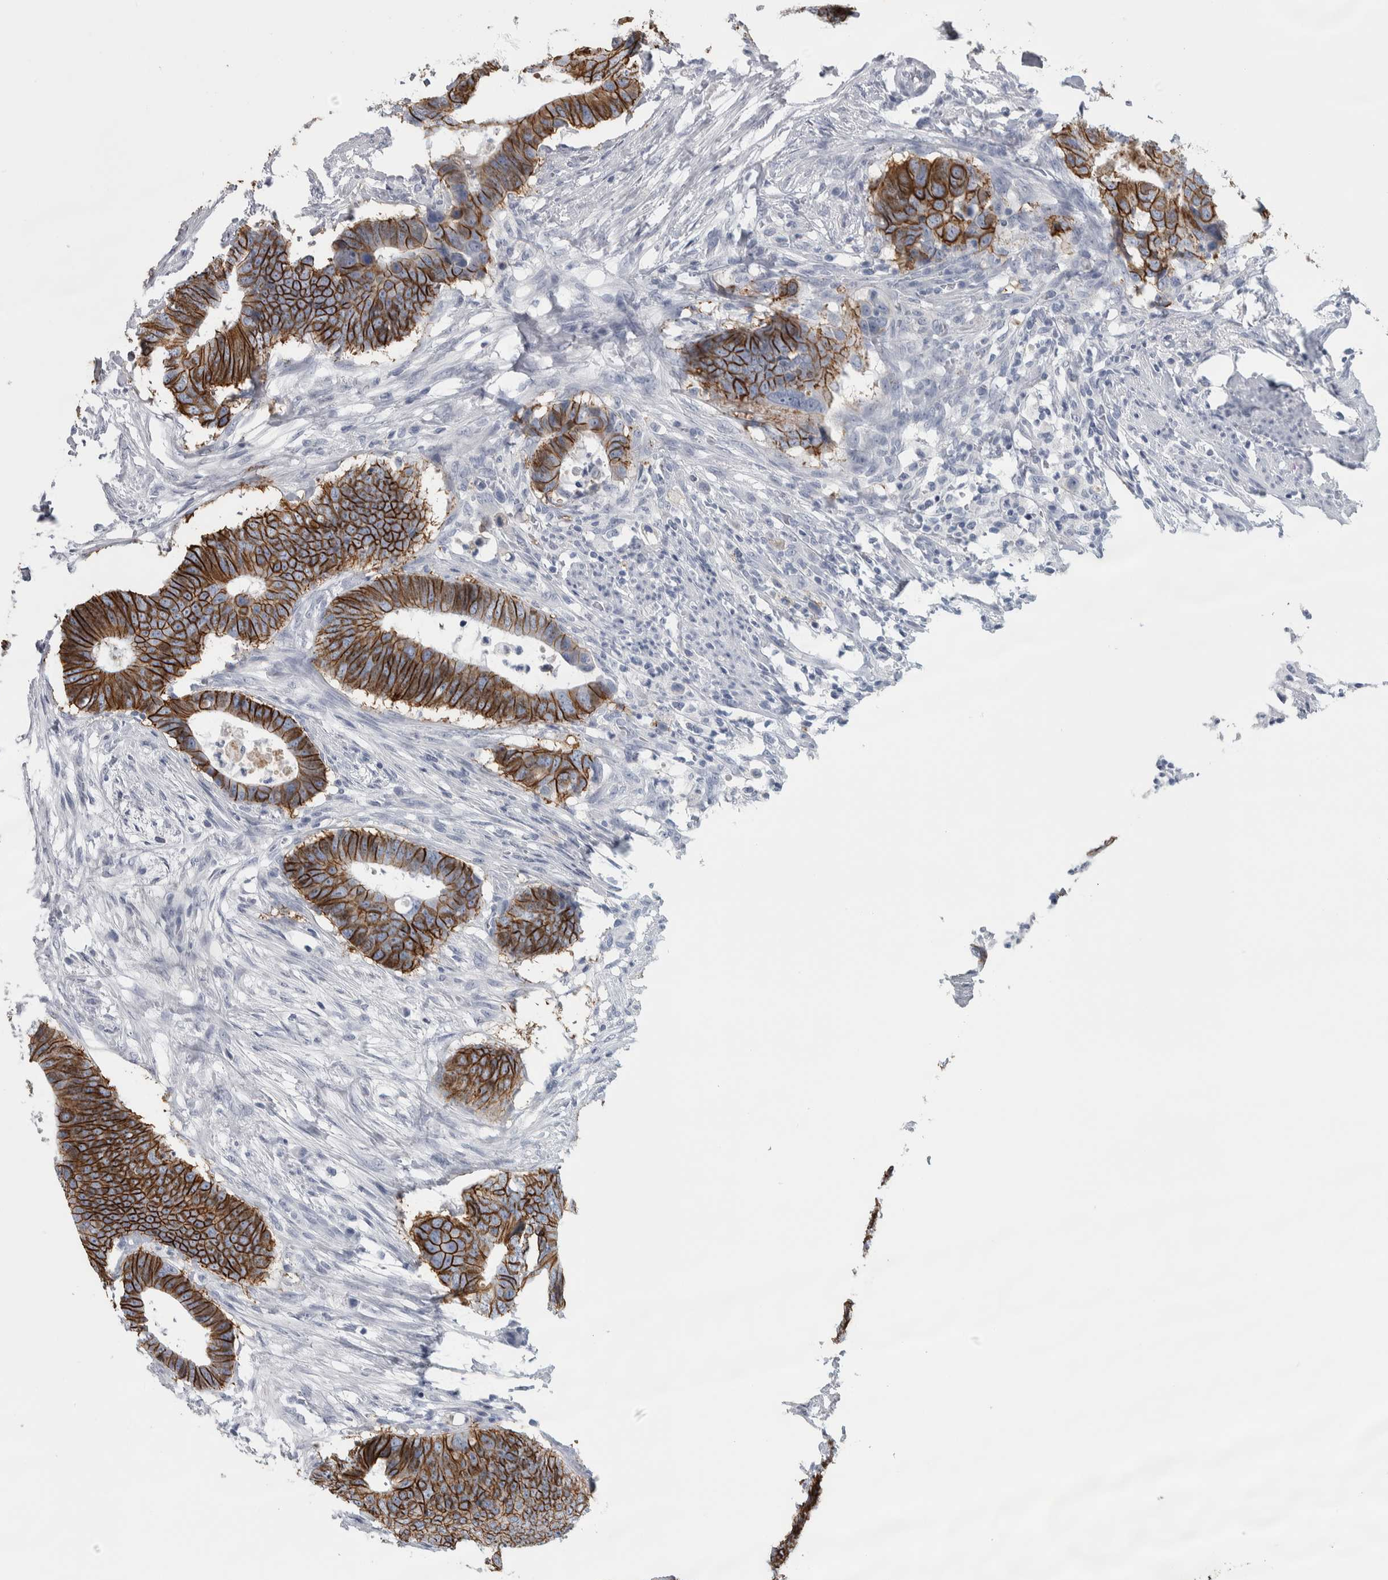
{"staining": {"intensity": "strong", "quantity": ">75%", "location": "cytoplasmic/membranous"}, "tissue": "colorectal cancer", "cell_type": "Tumor cells", "image_type": "cancer", "snomed": [{"axis": "morphology", "description": "Adenocarcinoma, NOS"}, {"axis": "topography", "description": "Colon"}], "caption": "An image of colorectal cancer stained for a protein exhibits strong cytoplasmic/membranous brown staining in tumor cells. The protein of interest is shown in brown color, while the nuclei are stained blue.", "gene": "CDH17", "patient": {"sex": "male", "age": 56}}